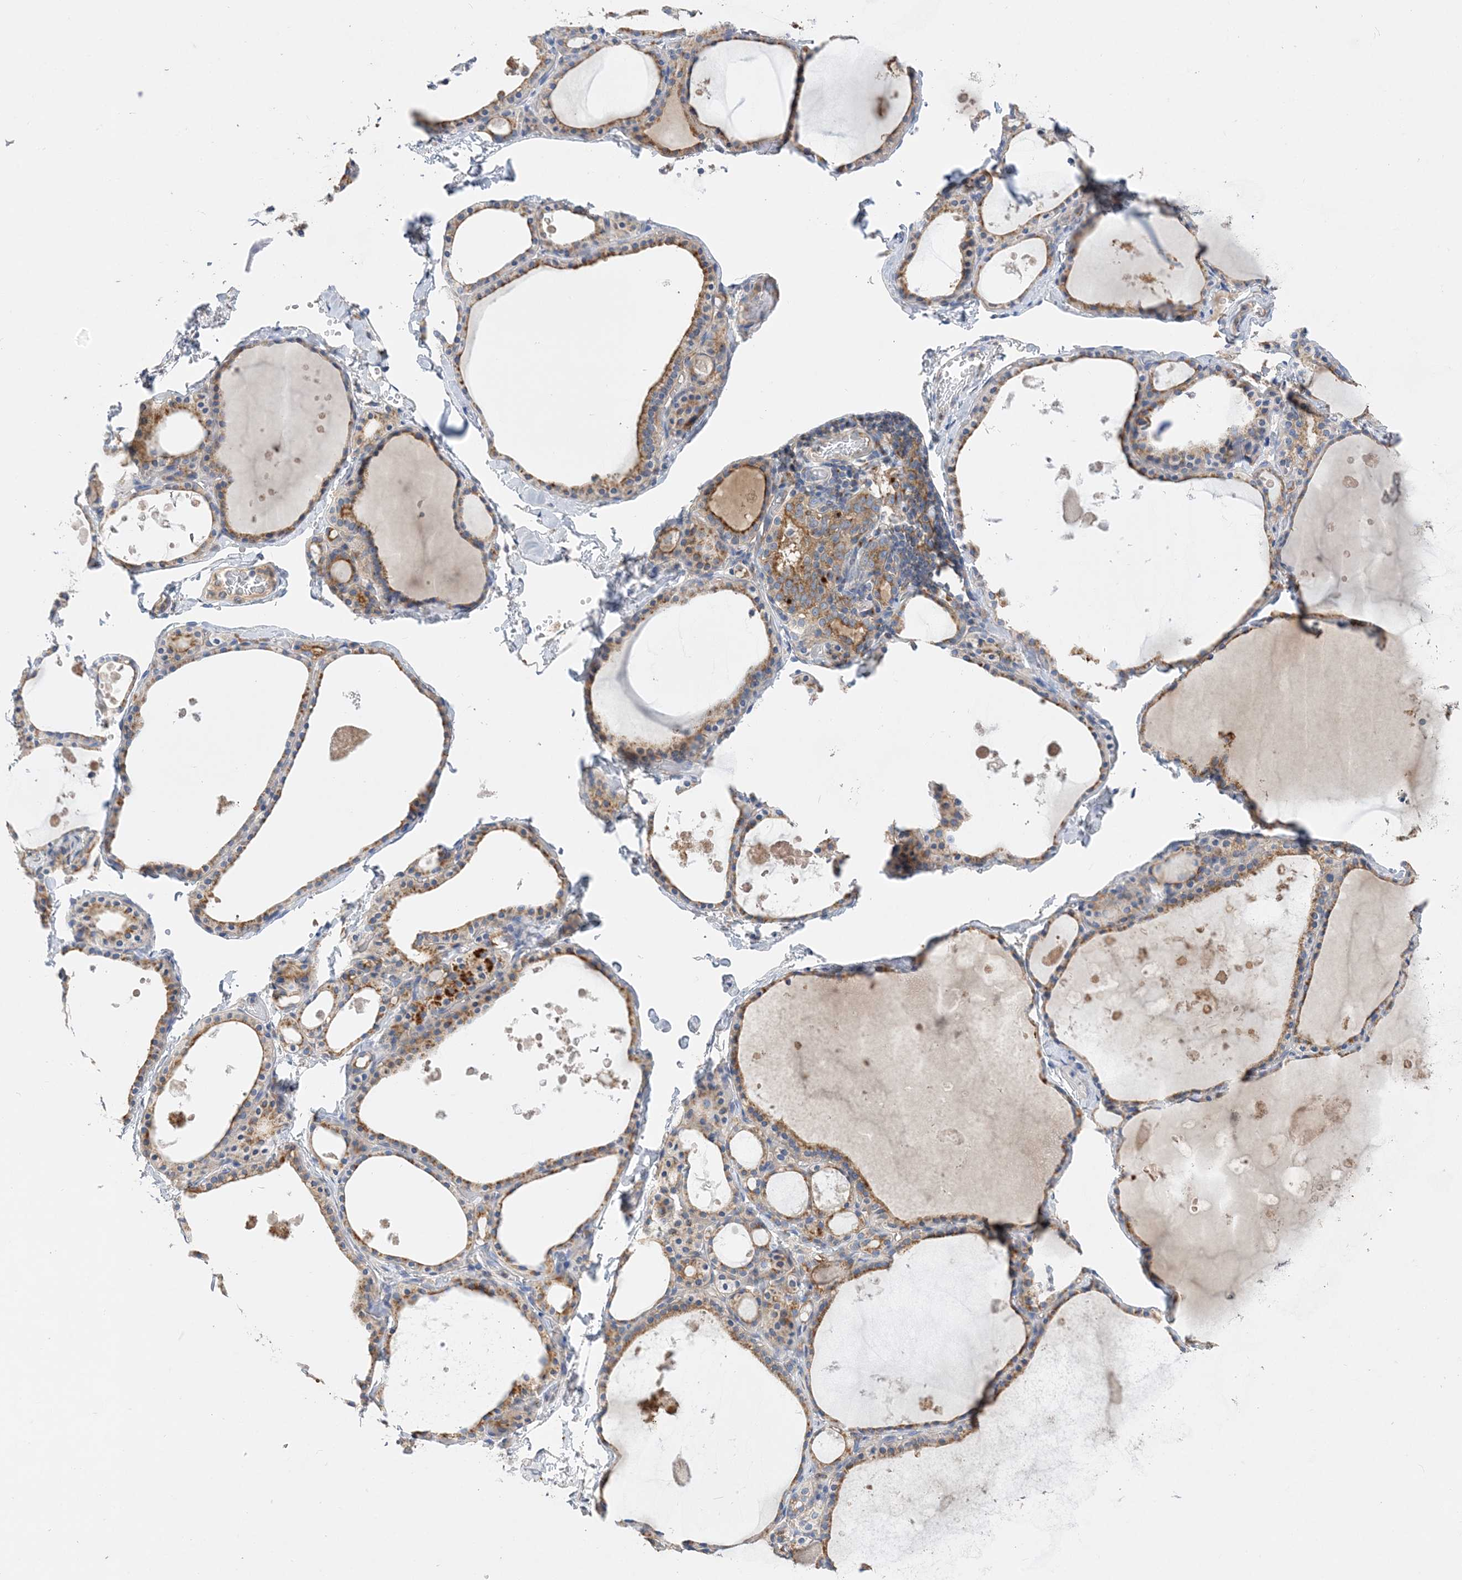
{"staining": {"intensity": "moderate", "quantity": "25%-75%", "location": "cytoplasmic/membranous"}, "tissue": "thyroid gland", "cell_type": "Glandular cells", "image_type": "normal", "snomed": [{"axis": "morphology", "description": "Normal tissue, NOS"}, {"axis": "topography", "description": "Thyroid gland"}], "caption": "This photomicrograph demonstrates unremarkable thyroid gland stained with immunohistochemistry (IHC) to label a protein in brown. The cytoplasmic/membranous of glandular cells show moderate positivity for the protein. Nuclei are counter-stained blue.", "gene": "GRINA", "patient": {"sex": "male", "age": 56}}